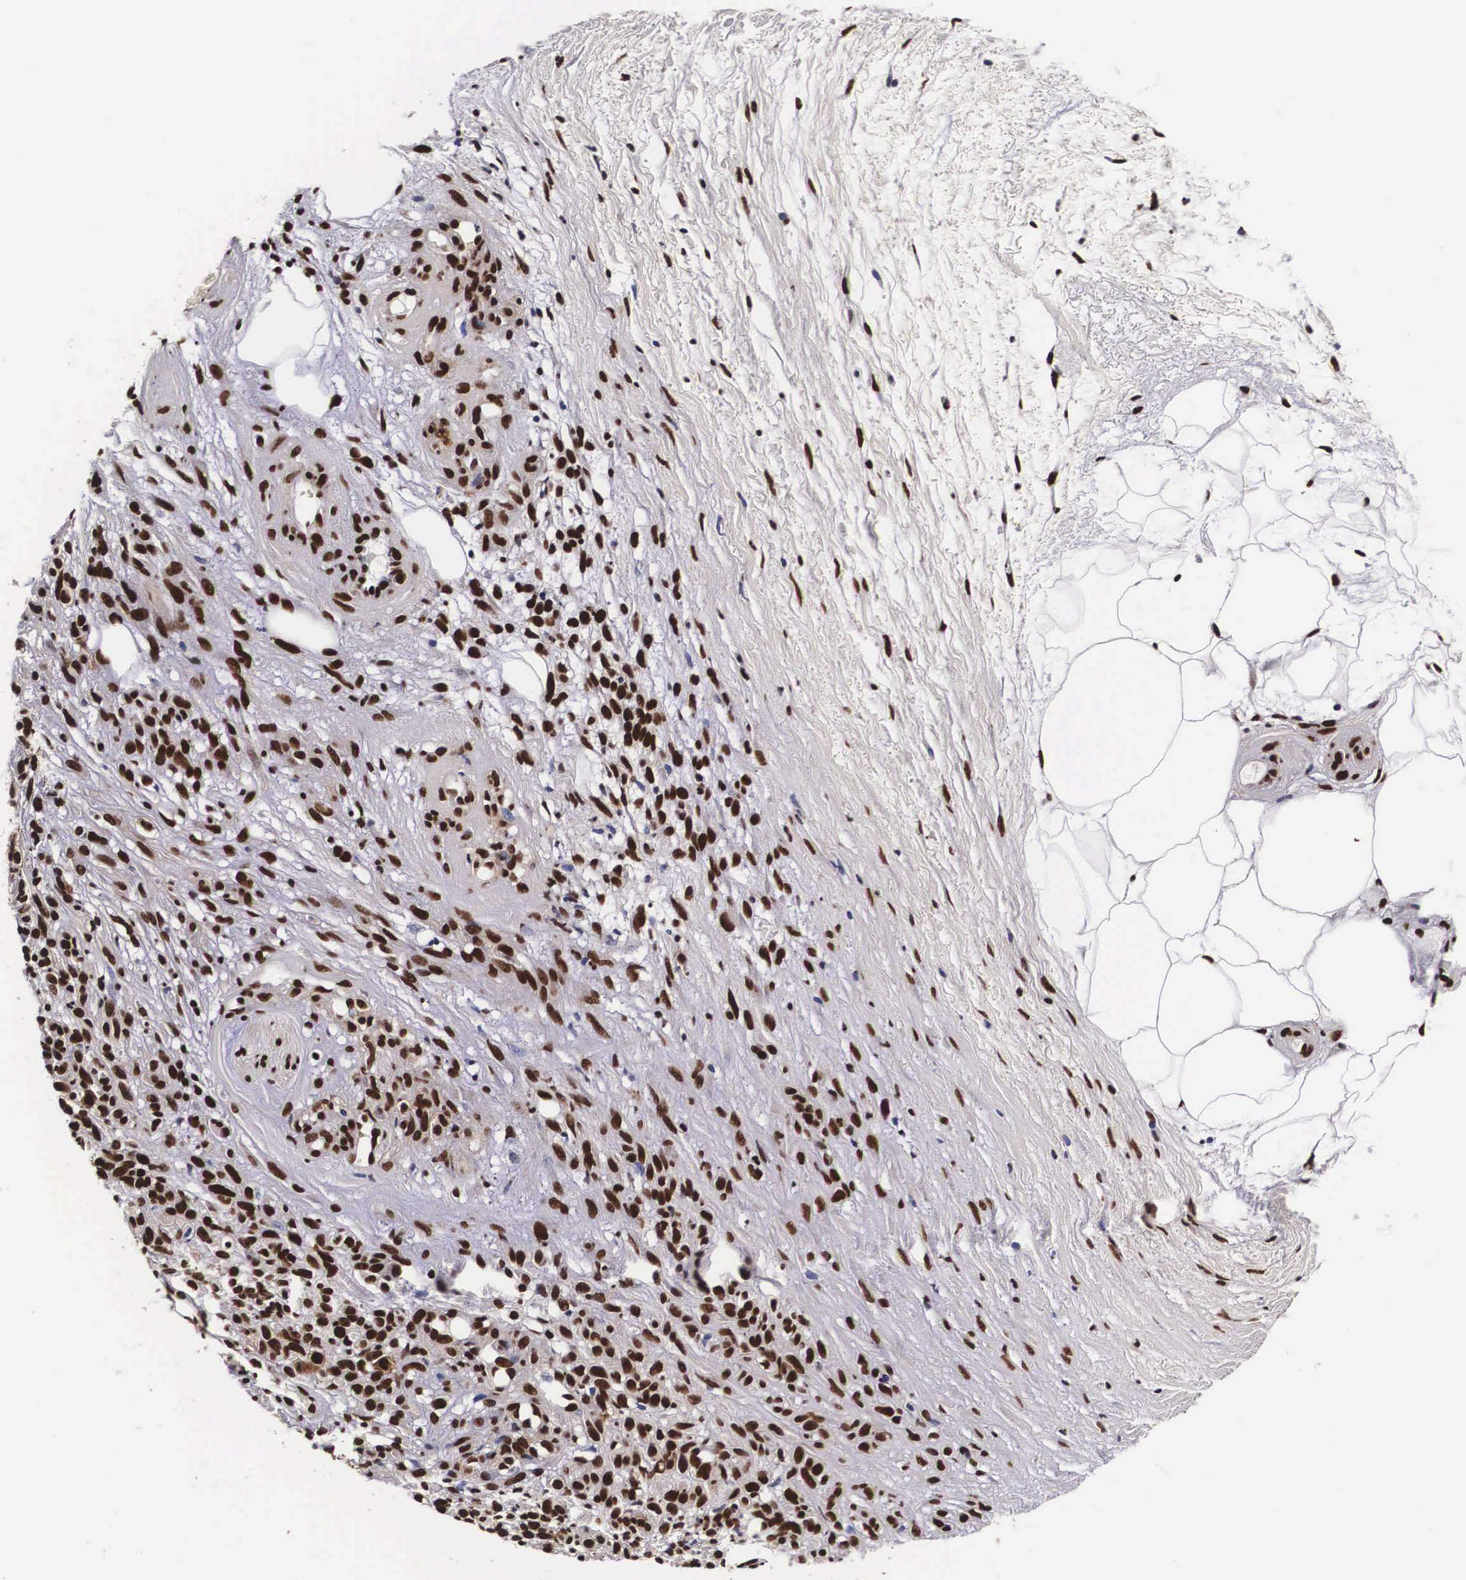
{"staining": {"intensity": "strong", "quantity": ">75%", "location": "nuclear"}, "tissue": "melanoma", "cell_type": "Tumor cells", "image_type": "cancer", "snomed": [{"axis": "morphology", "description": "Malignant melanoma, NOS"}, {"axis": "topography", "description": "Skin"}], "caption": "An IHC image of tumor tissue is shown. Protein staining in brown shows strong nuclear positivity in malignant melanoma within tumor cells.", "gene": "PABPN1", "patient": {"sex": "female", "age": 85}}